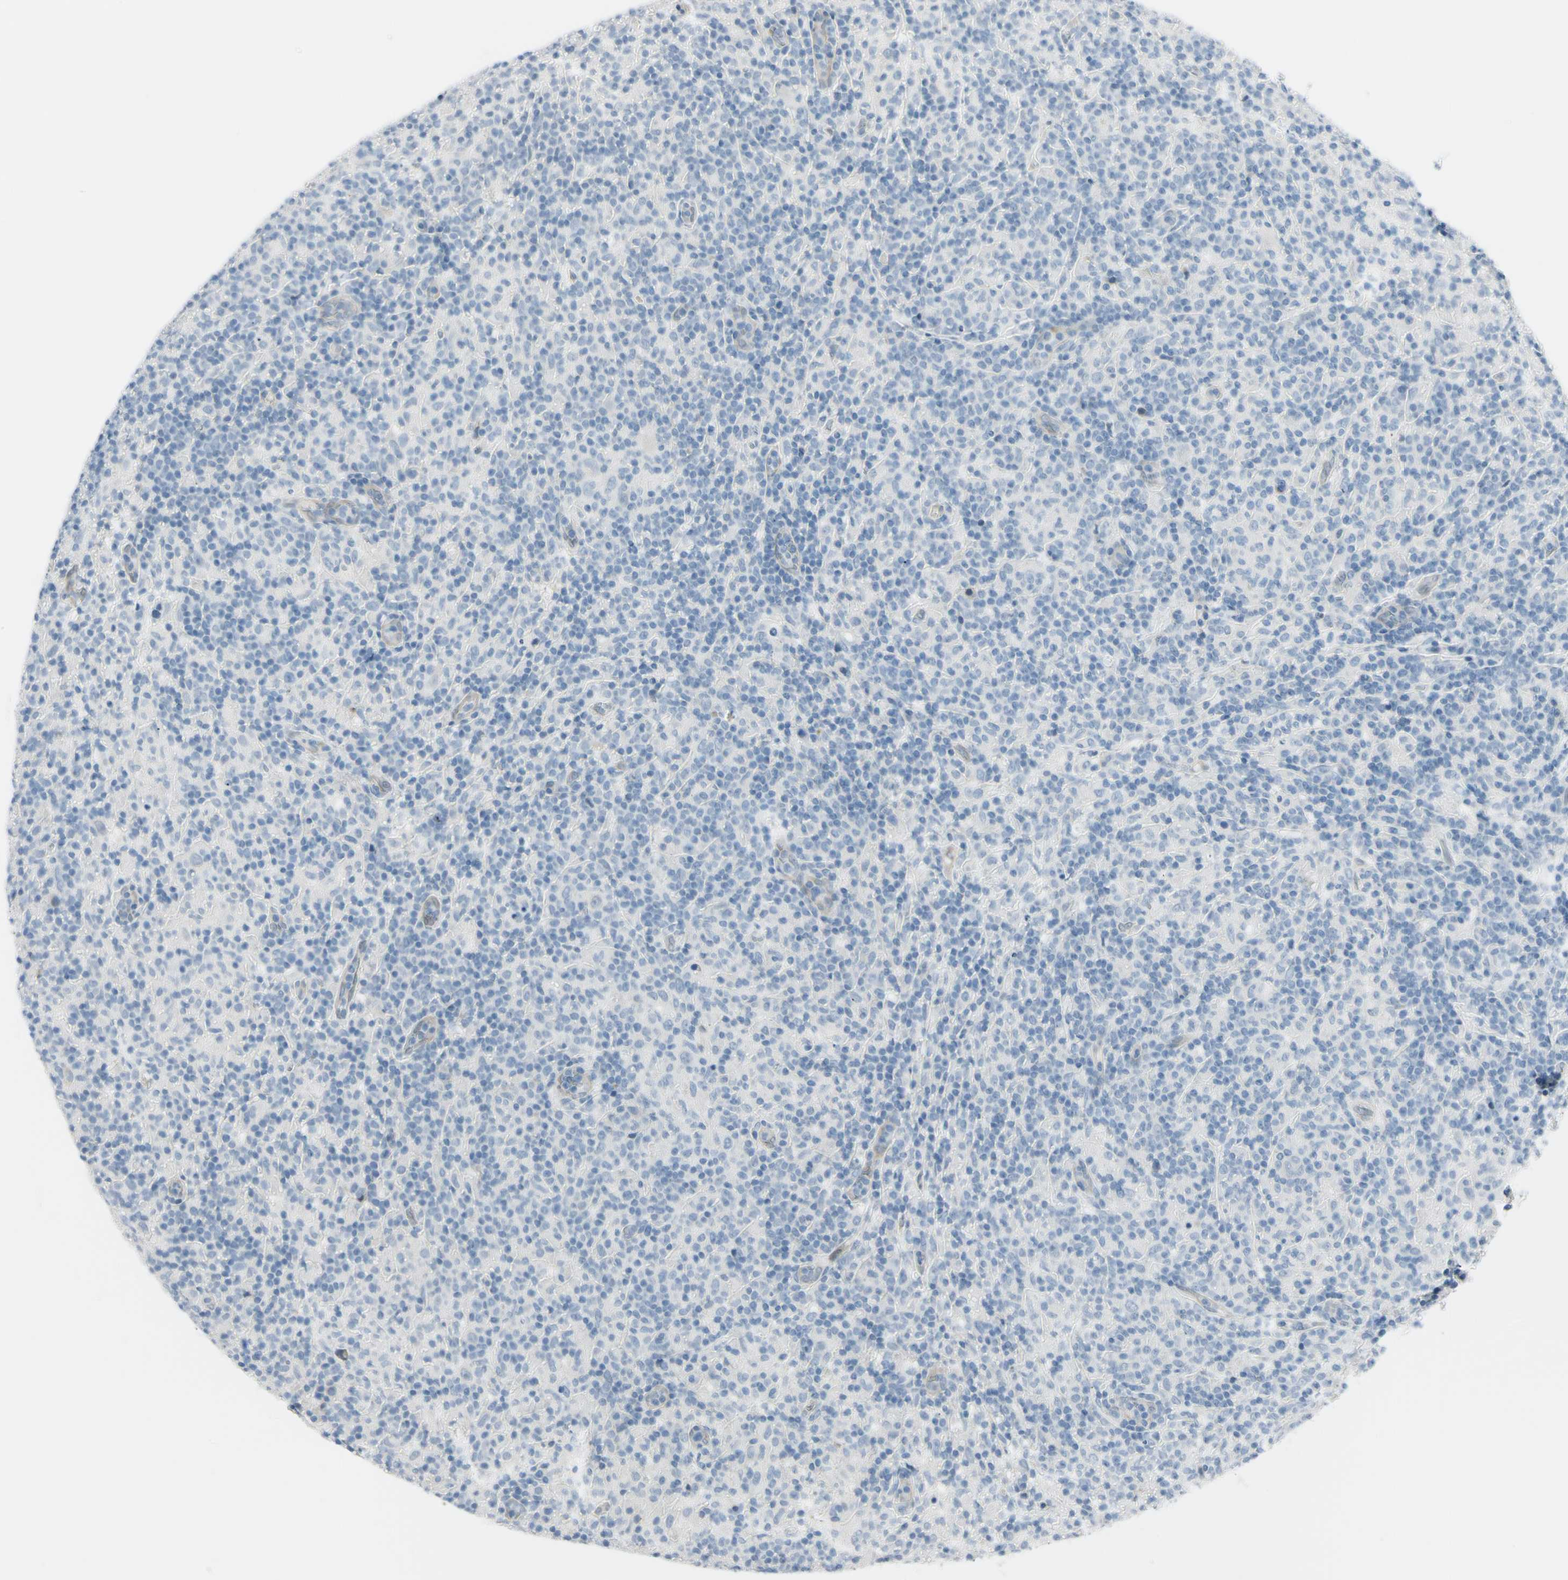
{"staining": {"intensity": "negative", "quantity": "none", "location": "none"}, "tissue": "lymphoma", "cell_type": "Tumor cells", "image_type": "cancer", "snomed": [{"axis": "morphology", "description": "Hodgkin's disease, NOS"}, {"axis": "topography", "description": "Lymph node"}], "caption": "Human lymphoma stained for a protein using immunohistochemistry demonstrates no expression in tumor cells.", "gene": "ASB9", "patient": {"sex": "male", "age": 70}}